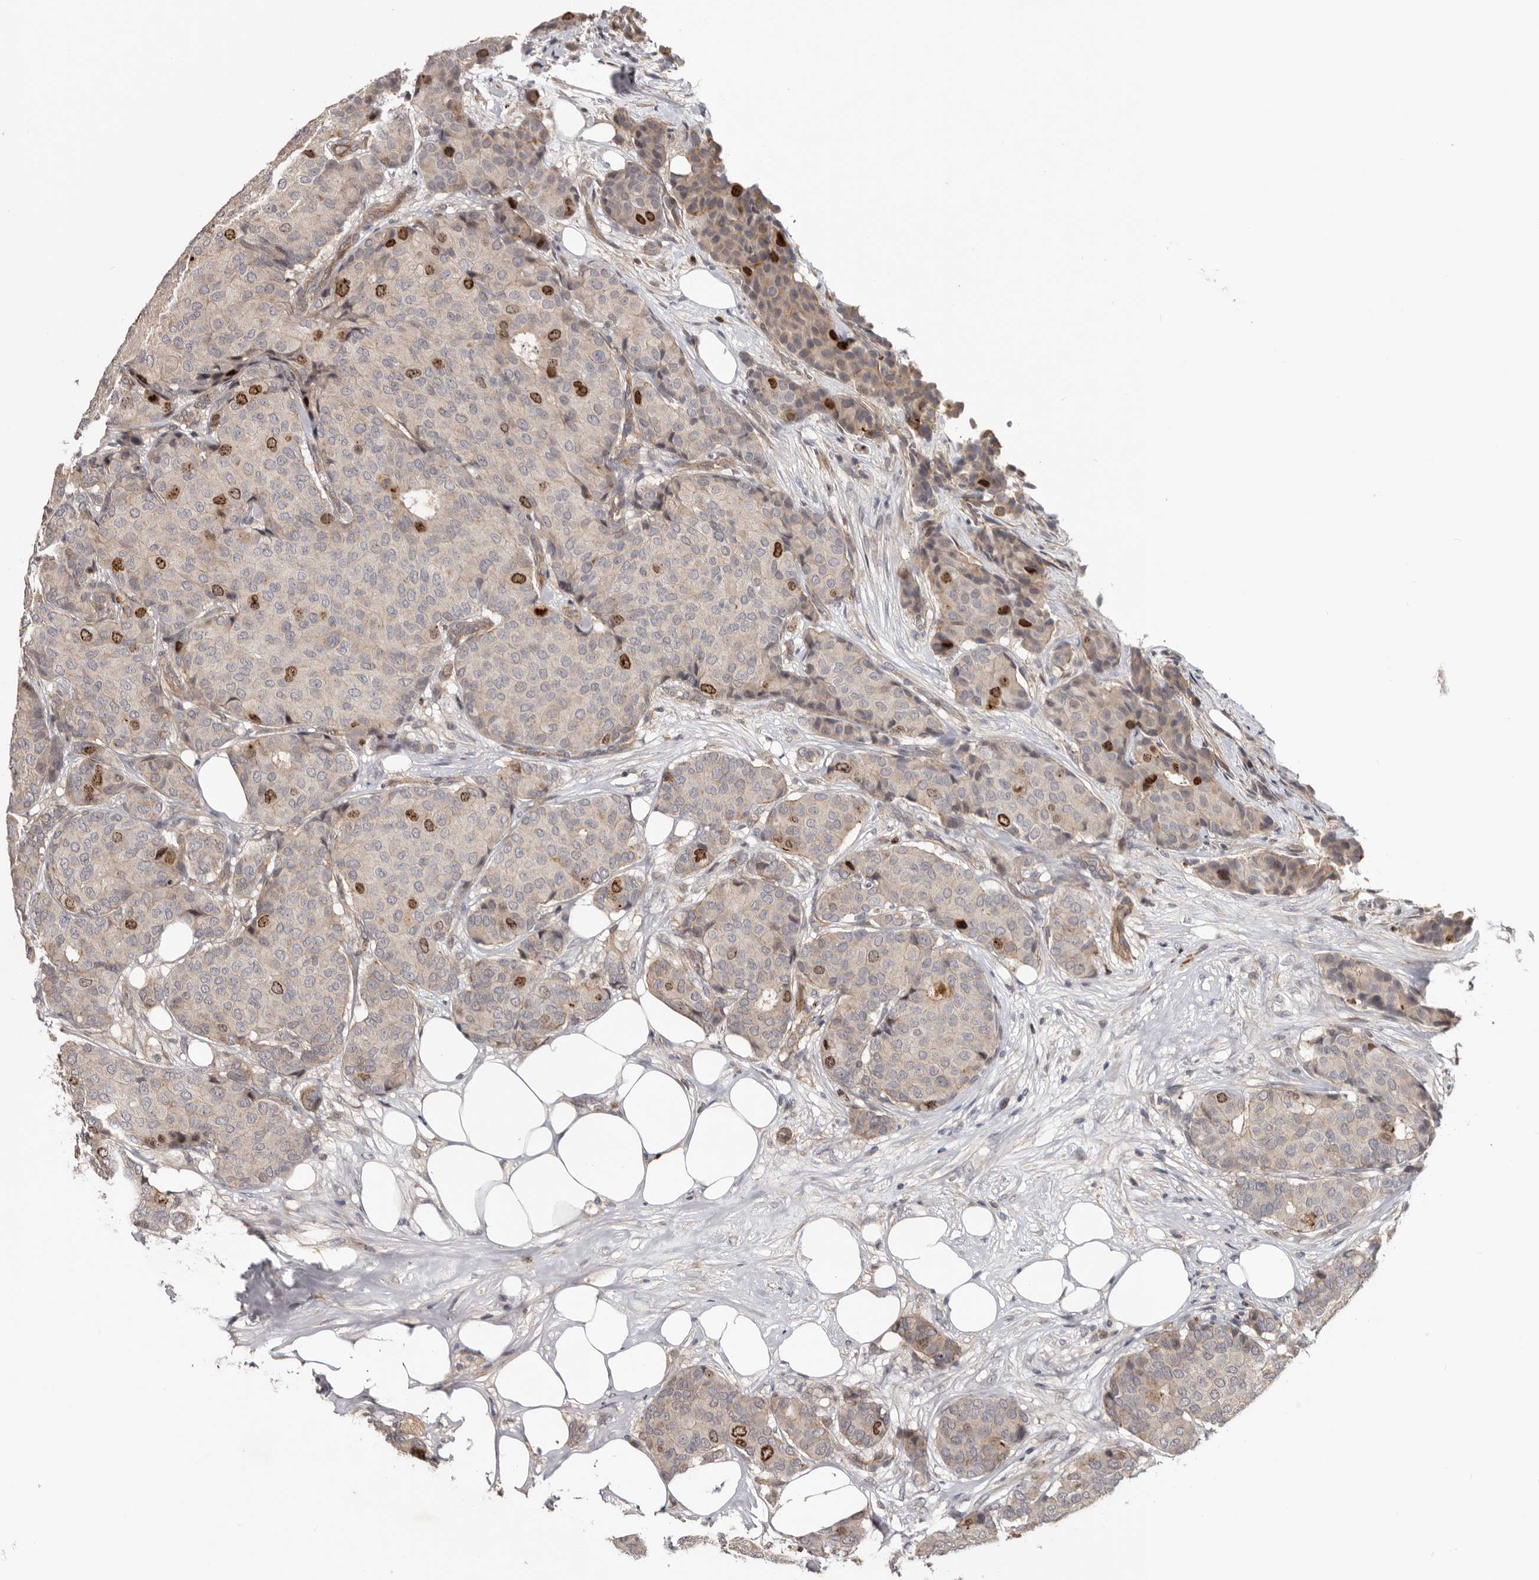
{"staining": {"intensity": "moderate", "quantity": "<25%", "location": "cytoplasmic/membranous,nuclear"}, "tissue": "breast cancer", "cell_type": "Tumor cells", "image_type": "cancer", "snomed": [{"axis": "morphology", "description": "Duct carcinoma"}, {"axis": "topography", "description": "Breast"}], "caption": "IHC micrograph of human breast cancer stained for a protein (brown), which displays low levels of moderate cytoplasmic/membranous and nuclear staining in approximately <25% of tumor cells.", "gene": "CDCA8", "patient": {"sex": "female", "age": 75}}